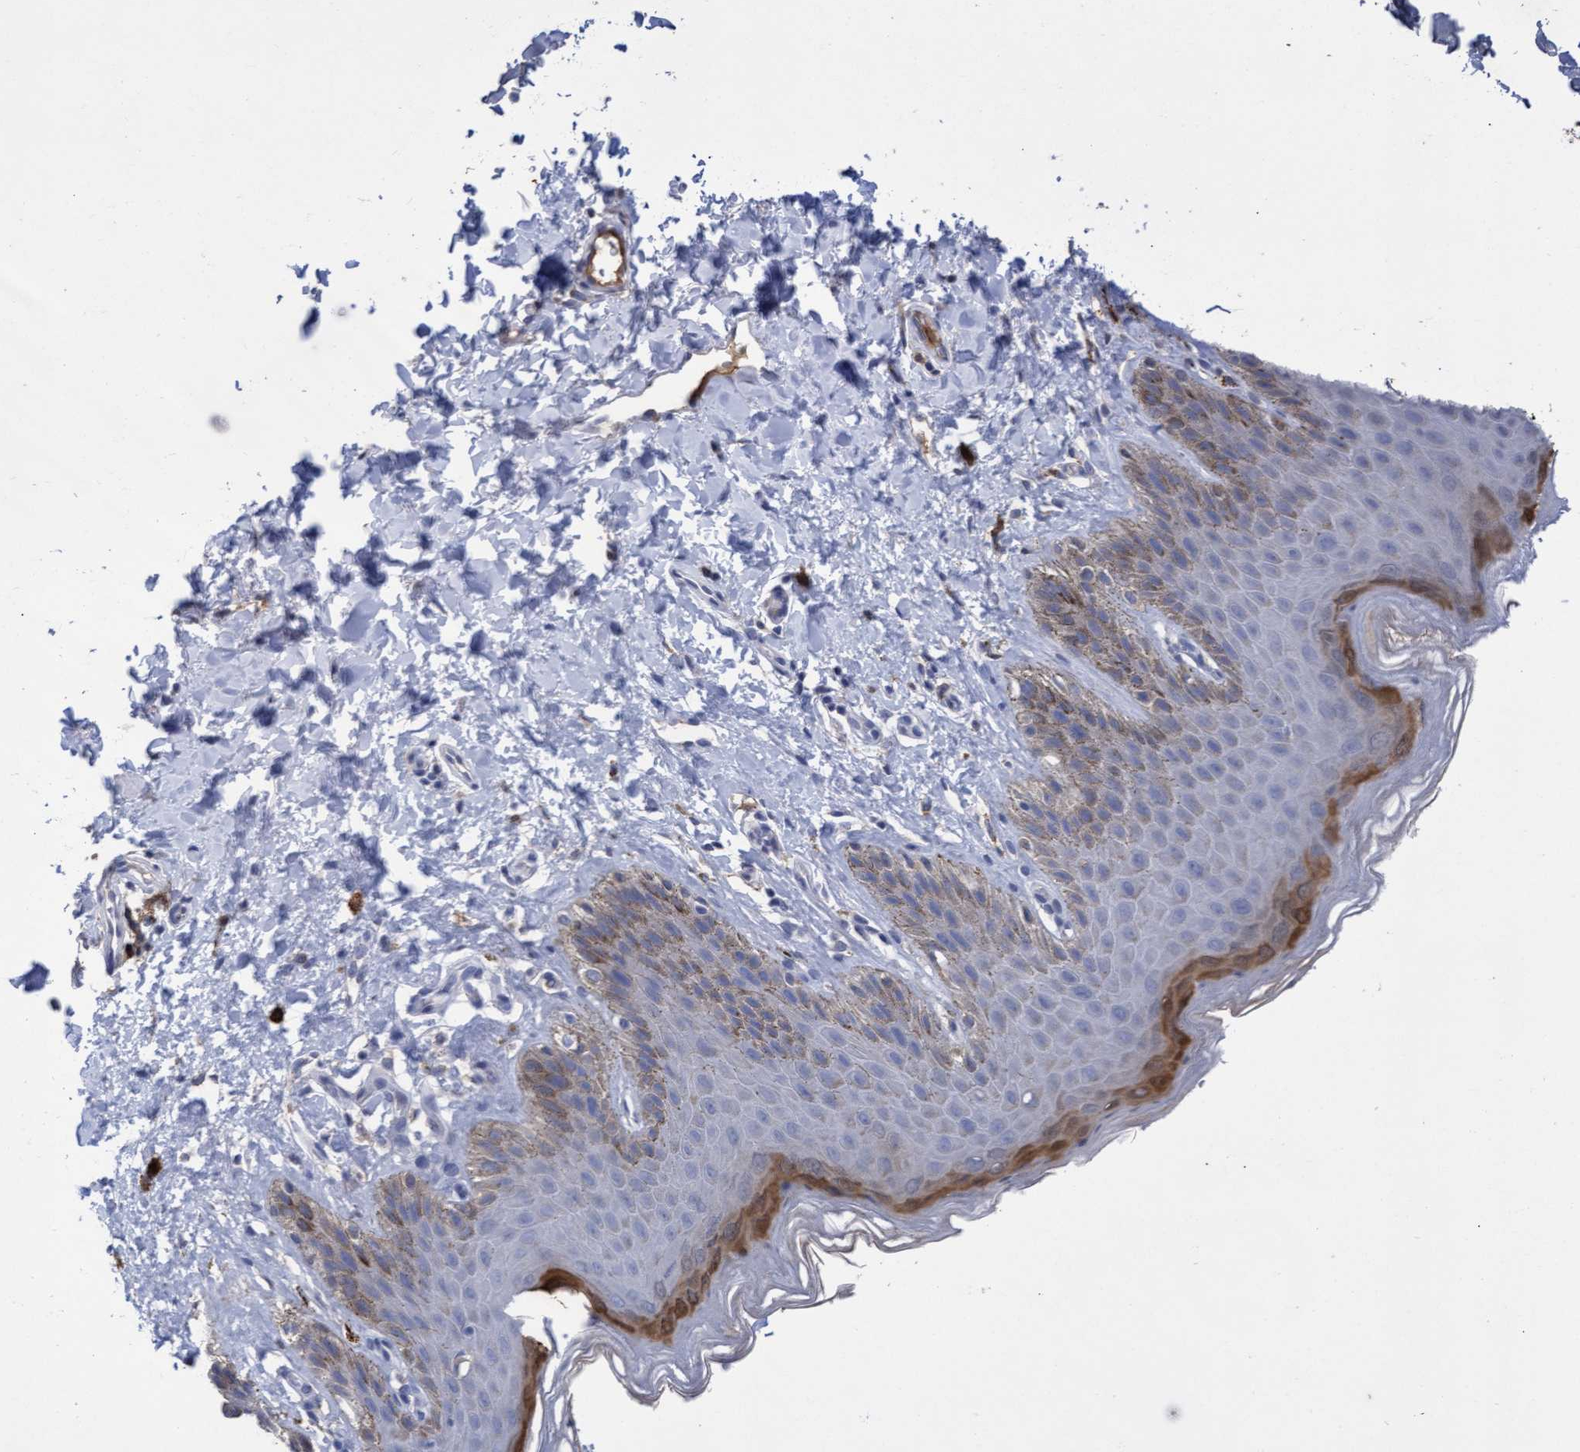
{"staining": {"intensity": "moderate", "quantity": "<25%", "location": "cytoplasmic/membranous"}, "tissue": "skin", "cell_type": "Epidermal cells", "image_type": "normal", "snomed": [{"axis": "morphology", "description": "Normal tissue, NOS"}, {"axis": "topography", "description": "Anal"}, {"axis": "topography", "description": "Peripheral nerve tissue"}], "caption": "IHC image of benign human skin stained for a protein (brown), which exhibits low levels of moderate cytoplasmic/membranous expression in about <25% of epidermal cells.", "gene": "GPR39", "patient": {"sex": "male", "age": 44}}